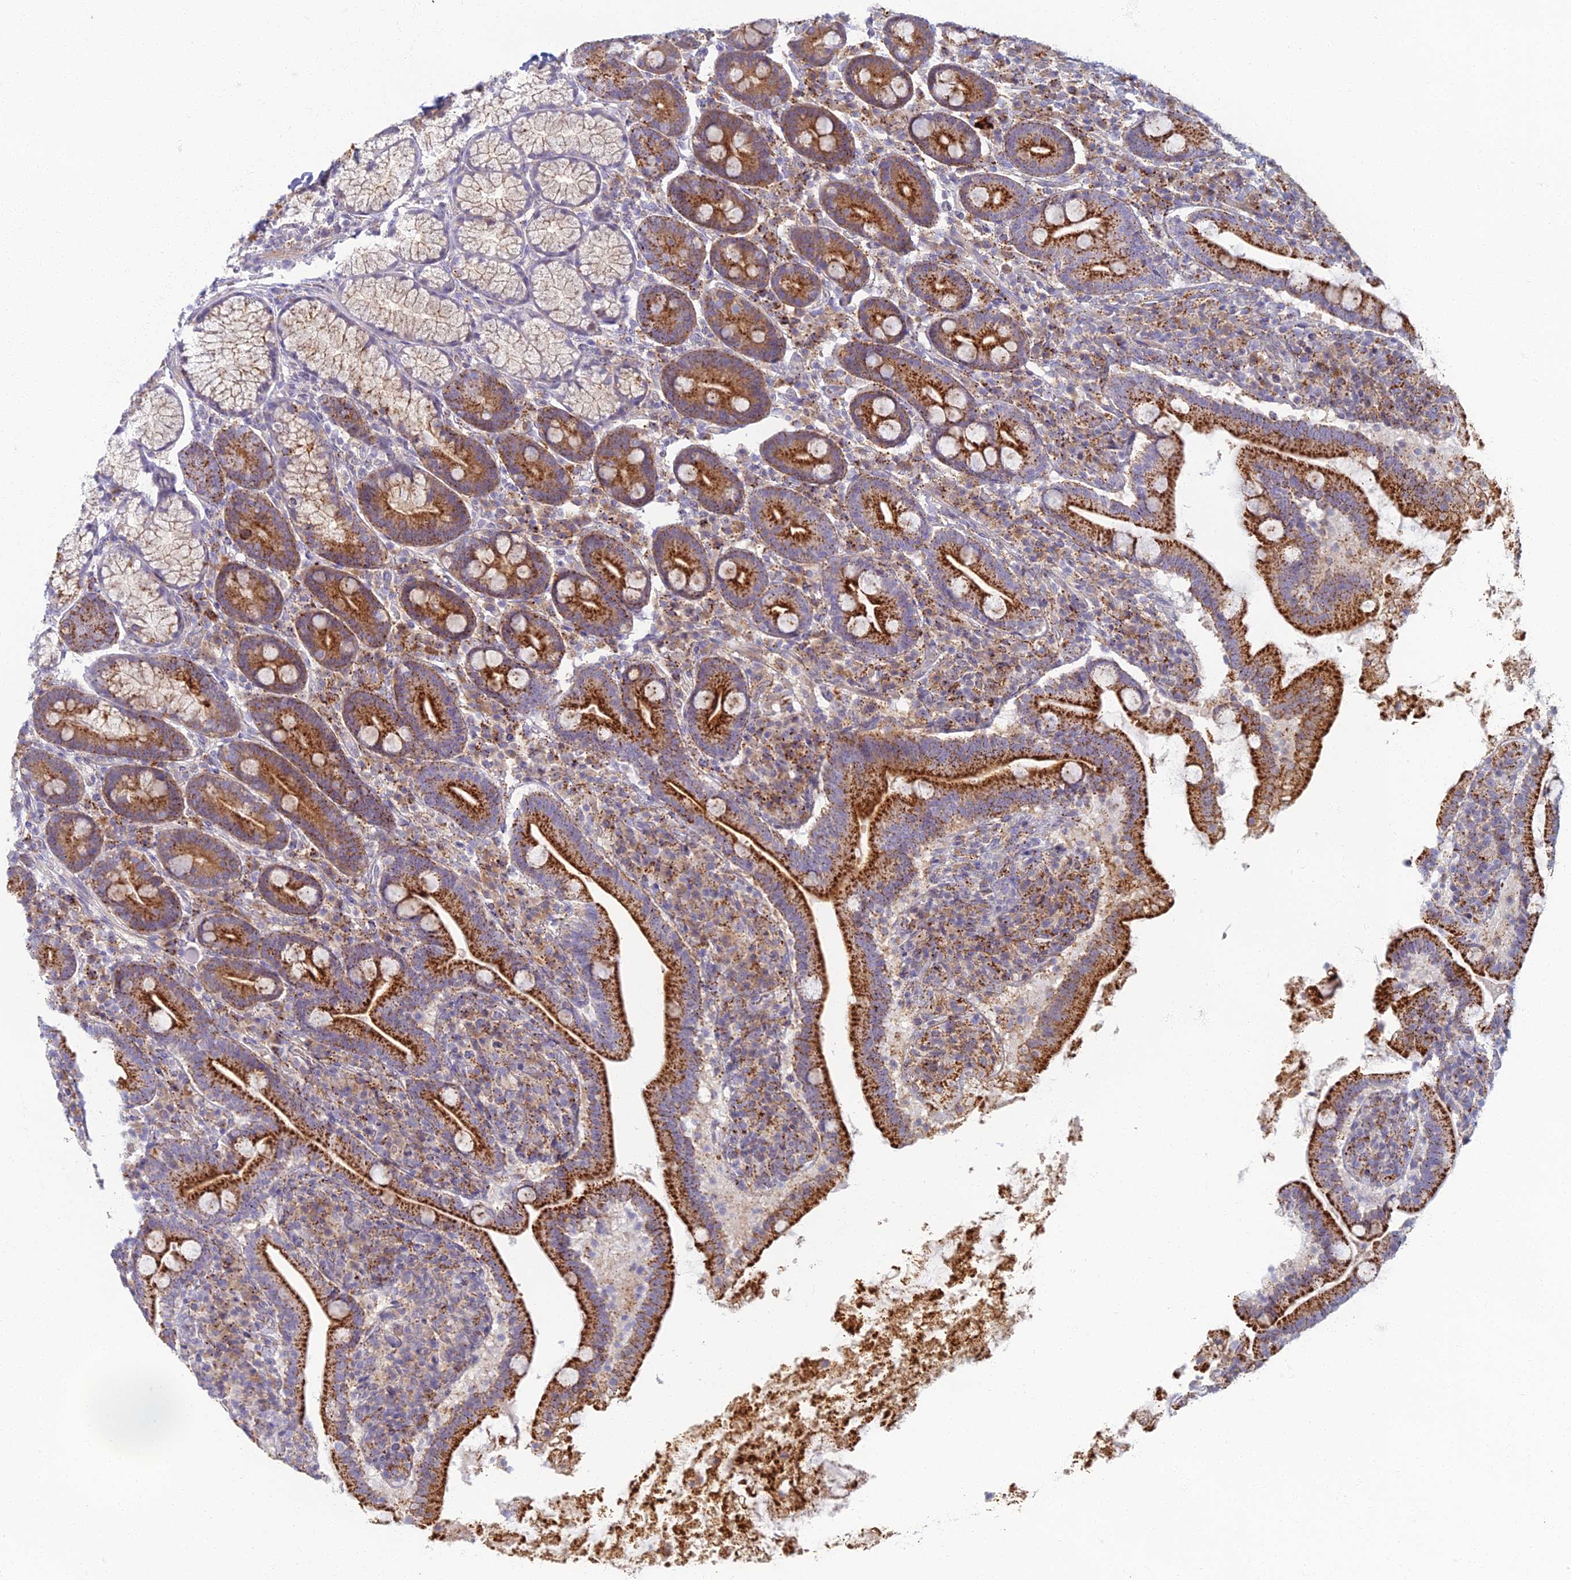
{"staining": {"intensity": "strong", "quantity": ">75%", "location": "cytoplasmic/membranous"}, "tissue": "duodenum", "cell_type": "Glandular cells", "image_type": "normal", "snomed": [{"axis": "morphology", "description": "Normal tissue, NOS"}, {"axis": "topography", "description": "Duodenum"}], "caption": "Duodenum stained with a brown dye displays strong cytoplasmic/membranous positive expression in about >75% of glandular cells.", "gene": "CHMP4B", "patient": {"sex": "male", "age": 35}}